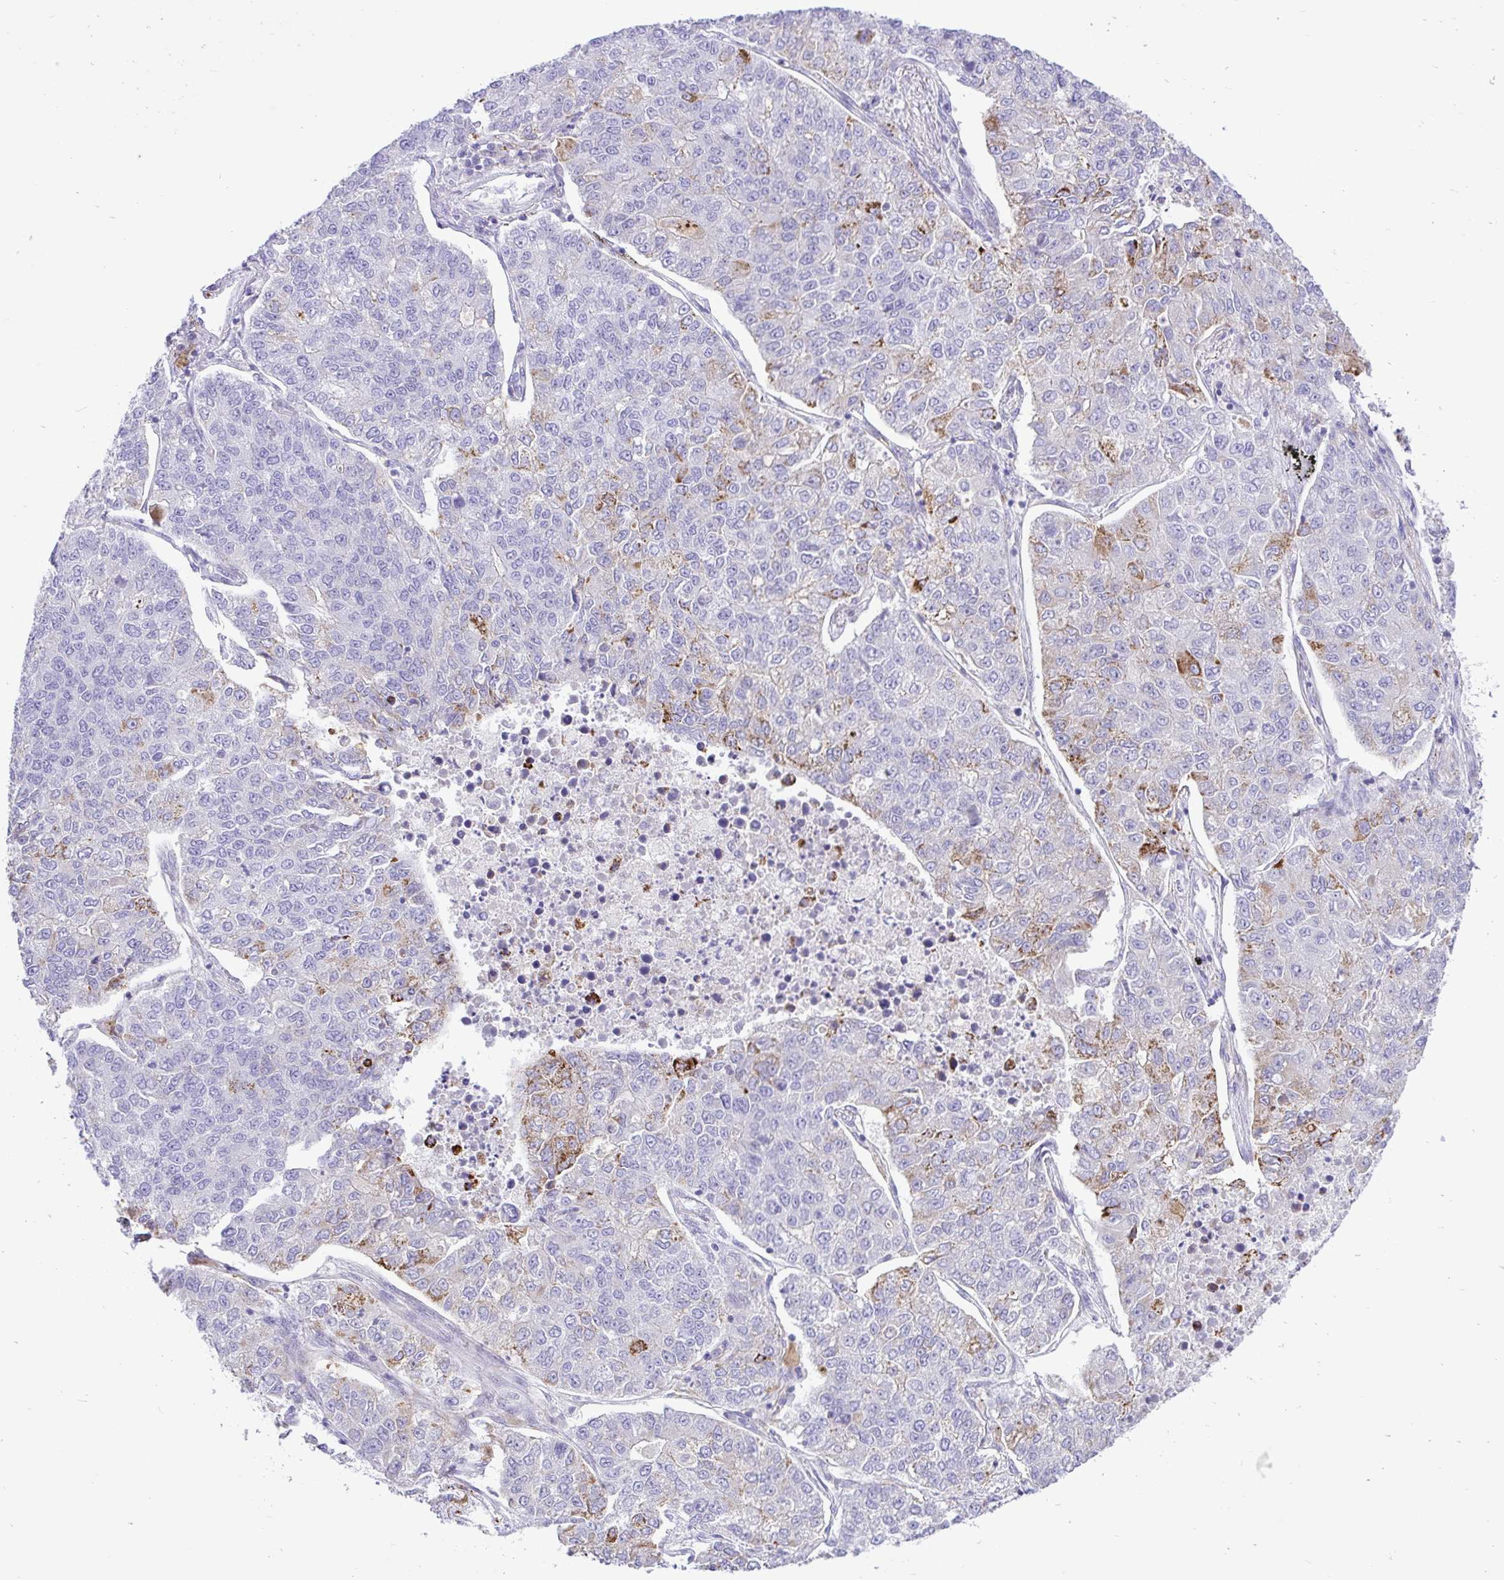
{"staining": {"intensity": "moderate", "quantity": "<25%", "location": "cytoplasmic/membranous"}, "tissue": "lung cancer", "cell_type": "Tumor cells", "image_type": "cancer", "snomed": [{"axis": "morphology", "description": "Adenocarcinoma, NOS"}, {"axis": "topography", "description": "Lung"}], "caption": "Approximately <25% of tumor cells in human lung cancer show moderate cytoplasmic/membranous protein staining as visualized by brown immunohistochemical staining.", "gene": "ZNF101", "patient": {"sex": "male", "age": 49}}